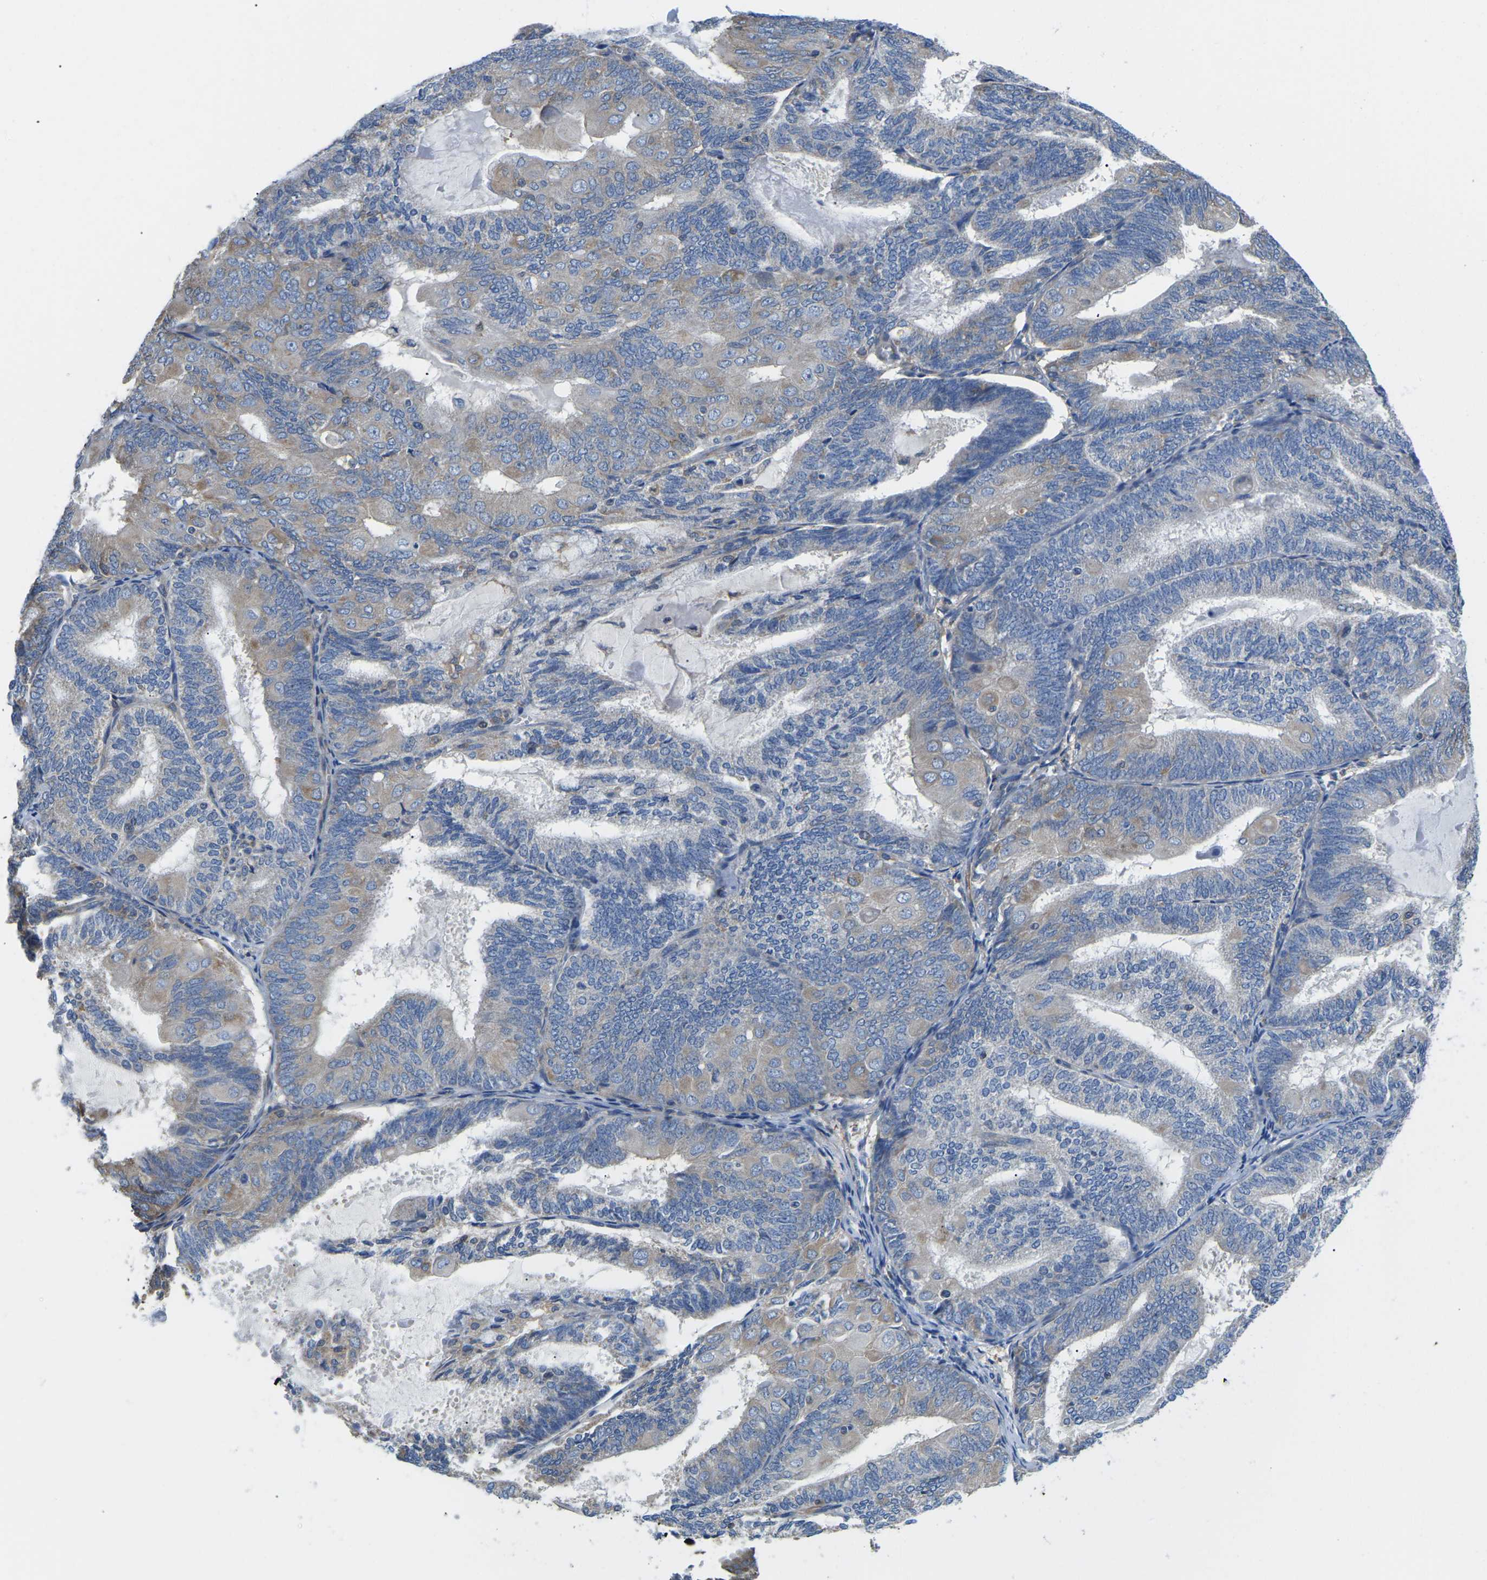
{"staining": {"intensity": "weak", "quantity": ">75%", "location": "cytoplasmic/membranous"}, "tissue": "endometrial cancer", "cell_type": "Tumor cells", "image_type": "cancer", "snomed": [{"axis": "morphology", "description": "Adenocarcinoma, NOS"}, {"axis": "topography", "description": "Endometrium"}], "caption": "Immunohistochemical staining of human adenocarcinoma (endometrial) demonstrates weak cytoplasmic/membranous protein positivity in about >75% of tumor cells.", "gene": "TMEFF2", "patient": {"sex": "female", "age": 81}}